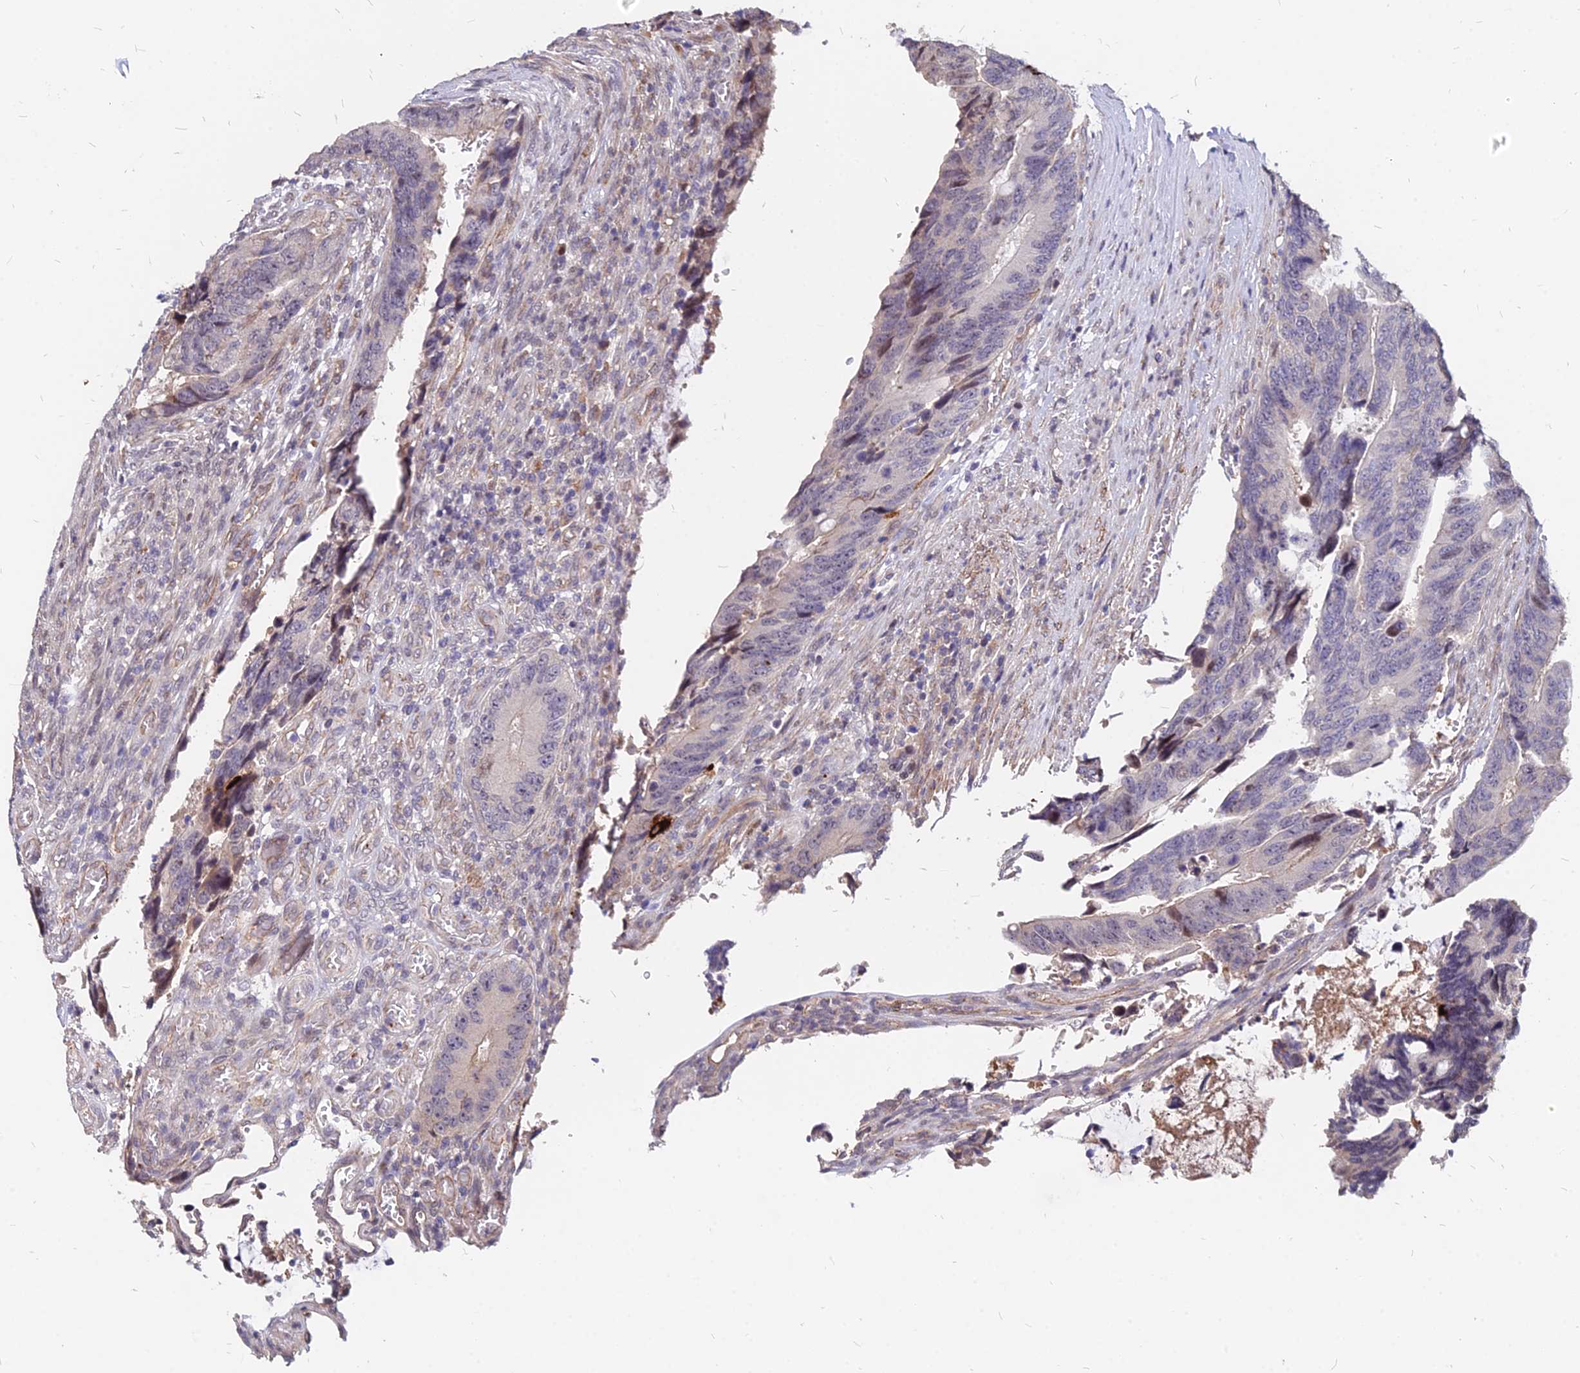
{"staining": {"intensity": "weak", "quantity": "<25%", "location": "nuclear"}, "tissue": "colorectal cancer", "cell_type": "Tumor cells", "image_type": "cancer", "snomed": [{"axis": "morphology", "description": "Adenocarcinoma, NOS"}, {"axis": "topography", "description": "Colon"}], "caption": "This photomicrograph is of colorectal cancer (adenocarcinoma) stained with IHC to label a protein in brown with the nuclei are counter-stained blue. There is no staining in tumor cells.", "gene": "C11orf68", "patient": {"sex": "male", "age": 87}}